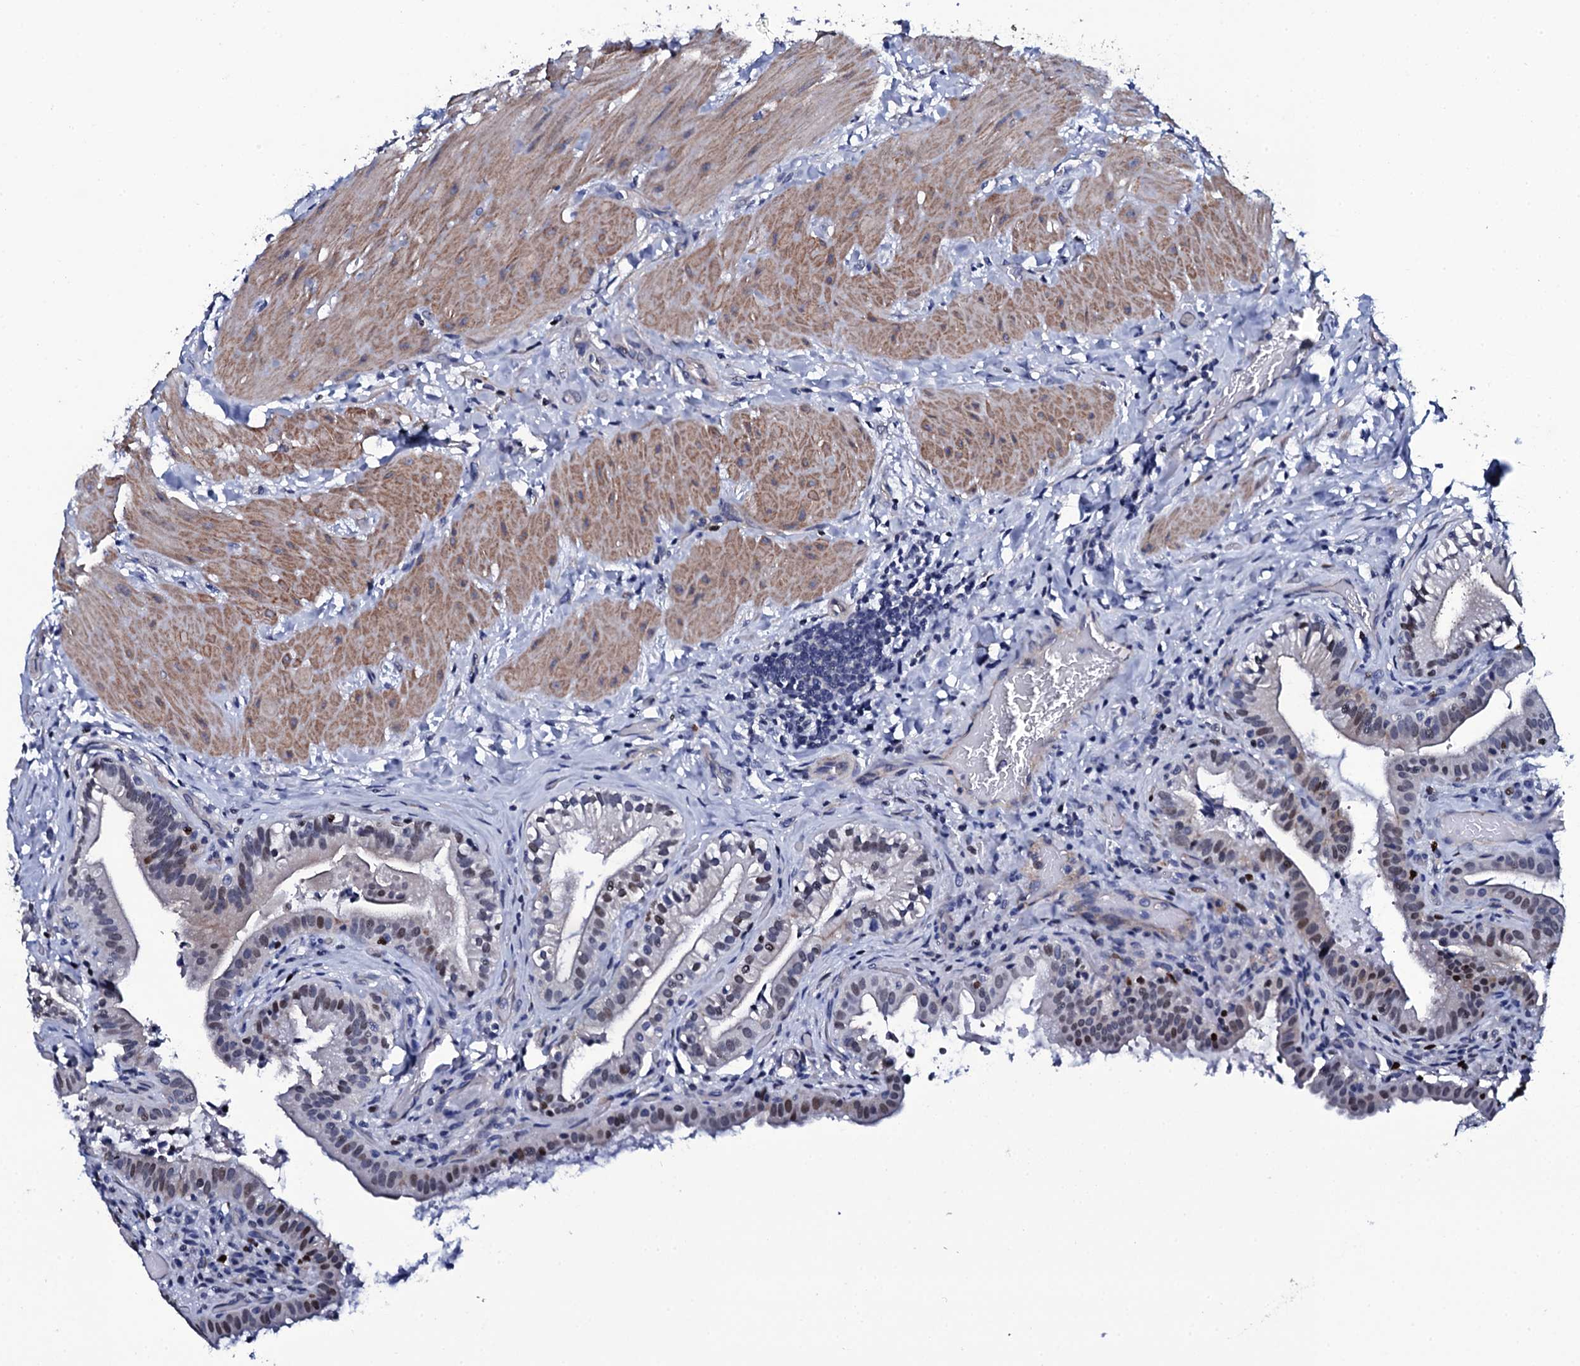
{"staining": {"intensity": "strong", "quantity": "<25%", "location": "nuclear"}, "tissue": "gallbladder", "cell_type": "Glandular cells", "image_type": "normal", "snomed": [{"axis": "morphology", "description": "Normal tissue, NOS"}, {"axis": "topography", "description": "Gallbladder"}], "caption": "Immunohistochemistry (DAB) staining of unremarkable human gallbladder shows strong nuclear protein staining in approximately <25% of glandular cells.", "gene": "NPM2", "patient": {"sex": "male", "age": 24}}